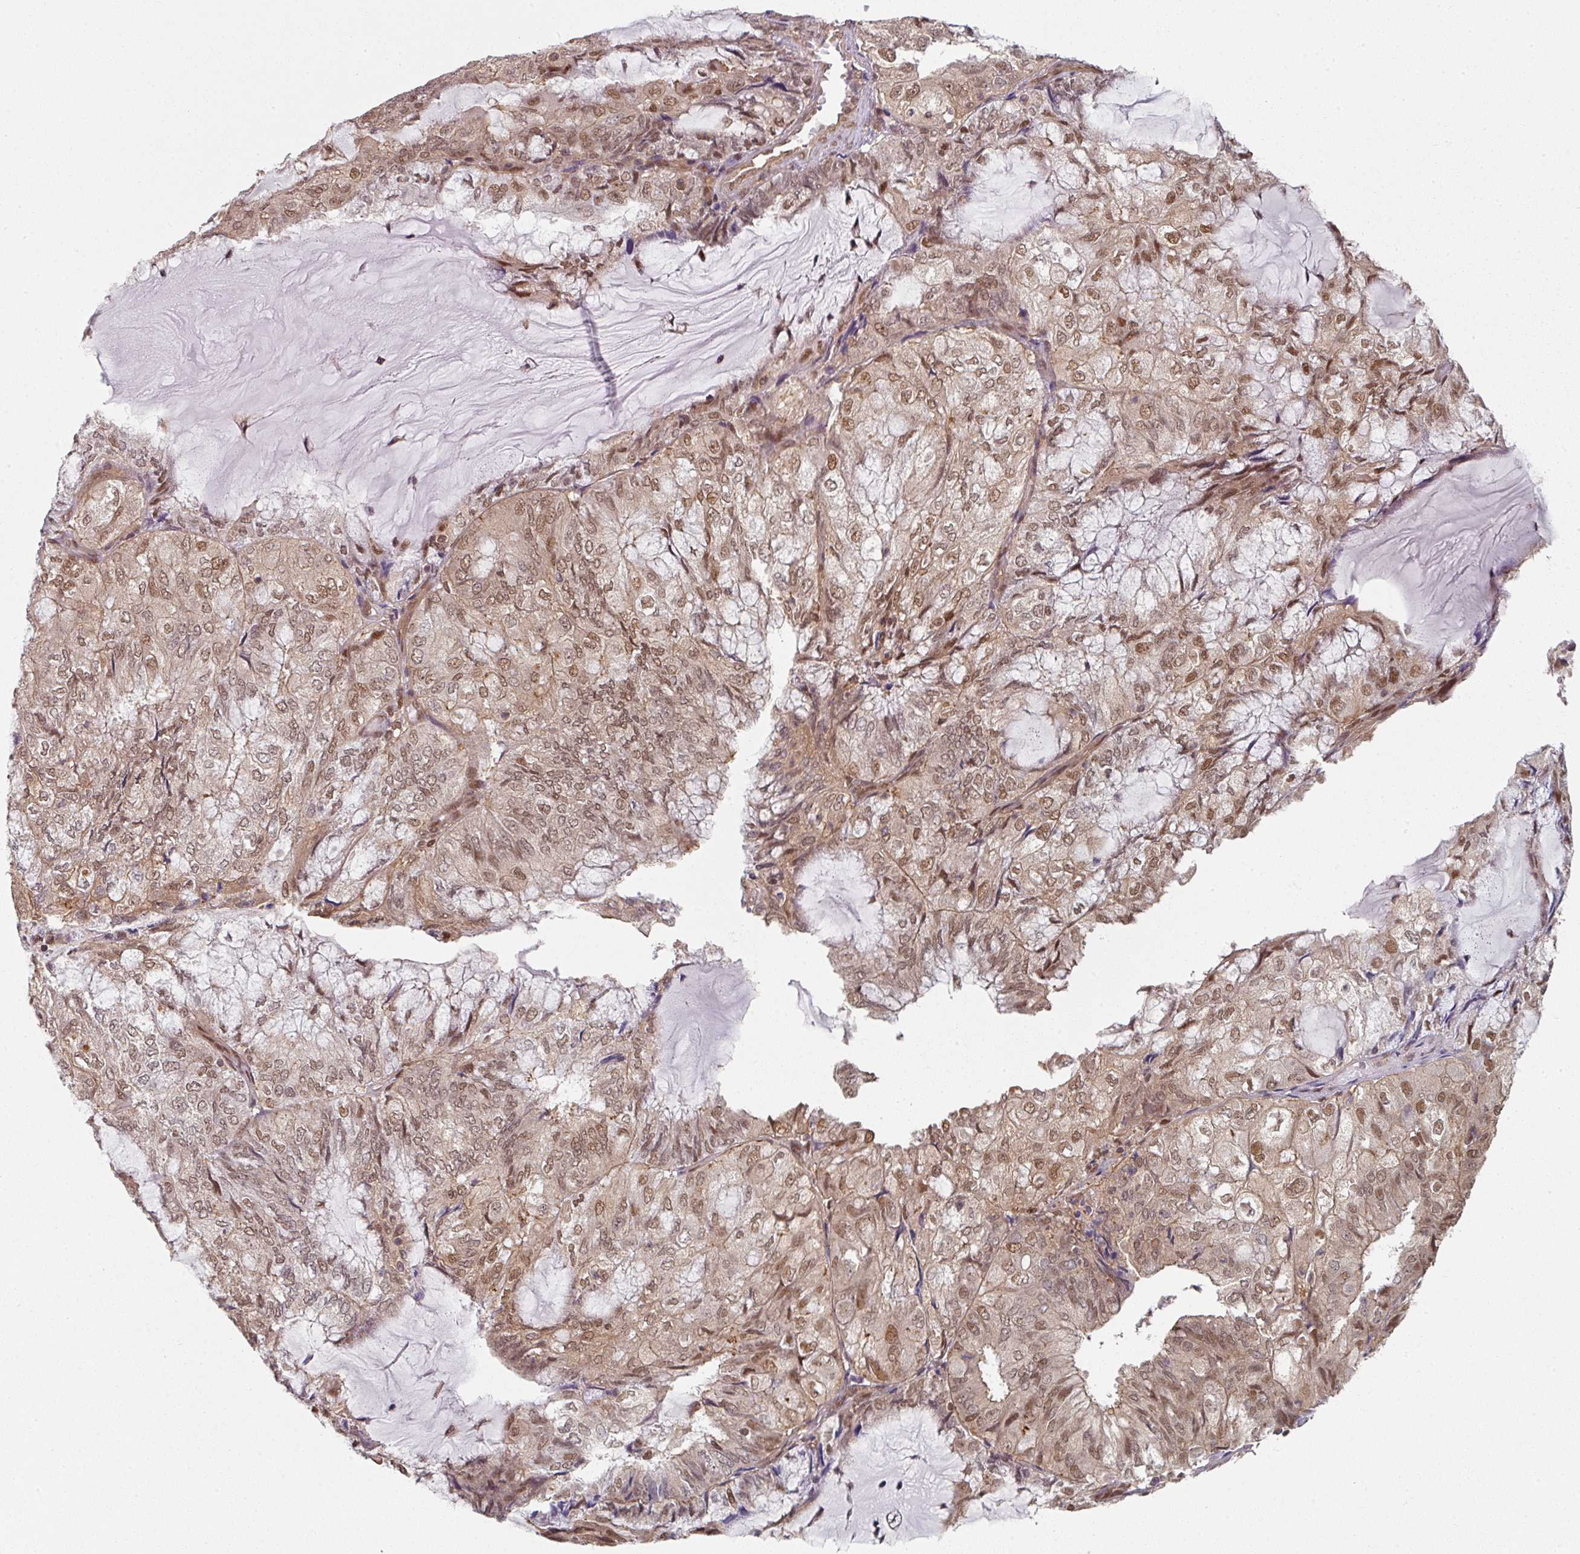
{"staining": {"intensity": "moderate", "quantity": ">75%", "location": "cytoplasmic/membranous,nuclear"}, "tissue": "endometrial cancer", "cell_type": "Tumor cells", "image_type": "cancer", "snomed": [{"axis": "morphology", "description": "Adenocarcinoma, NOS"}, {"axis": "topography", "description": "Endometrium"}], "caption": "DAB immunohistochemical staining of human endometrial adenocarcinoma shows moderate cytoplasmic/membranous and nuclear protein expression in approximately >75% of tumor cells.", "gene": "PSME3IP1", "patient": {"sex": "female", "age": 81}}